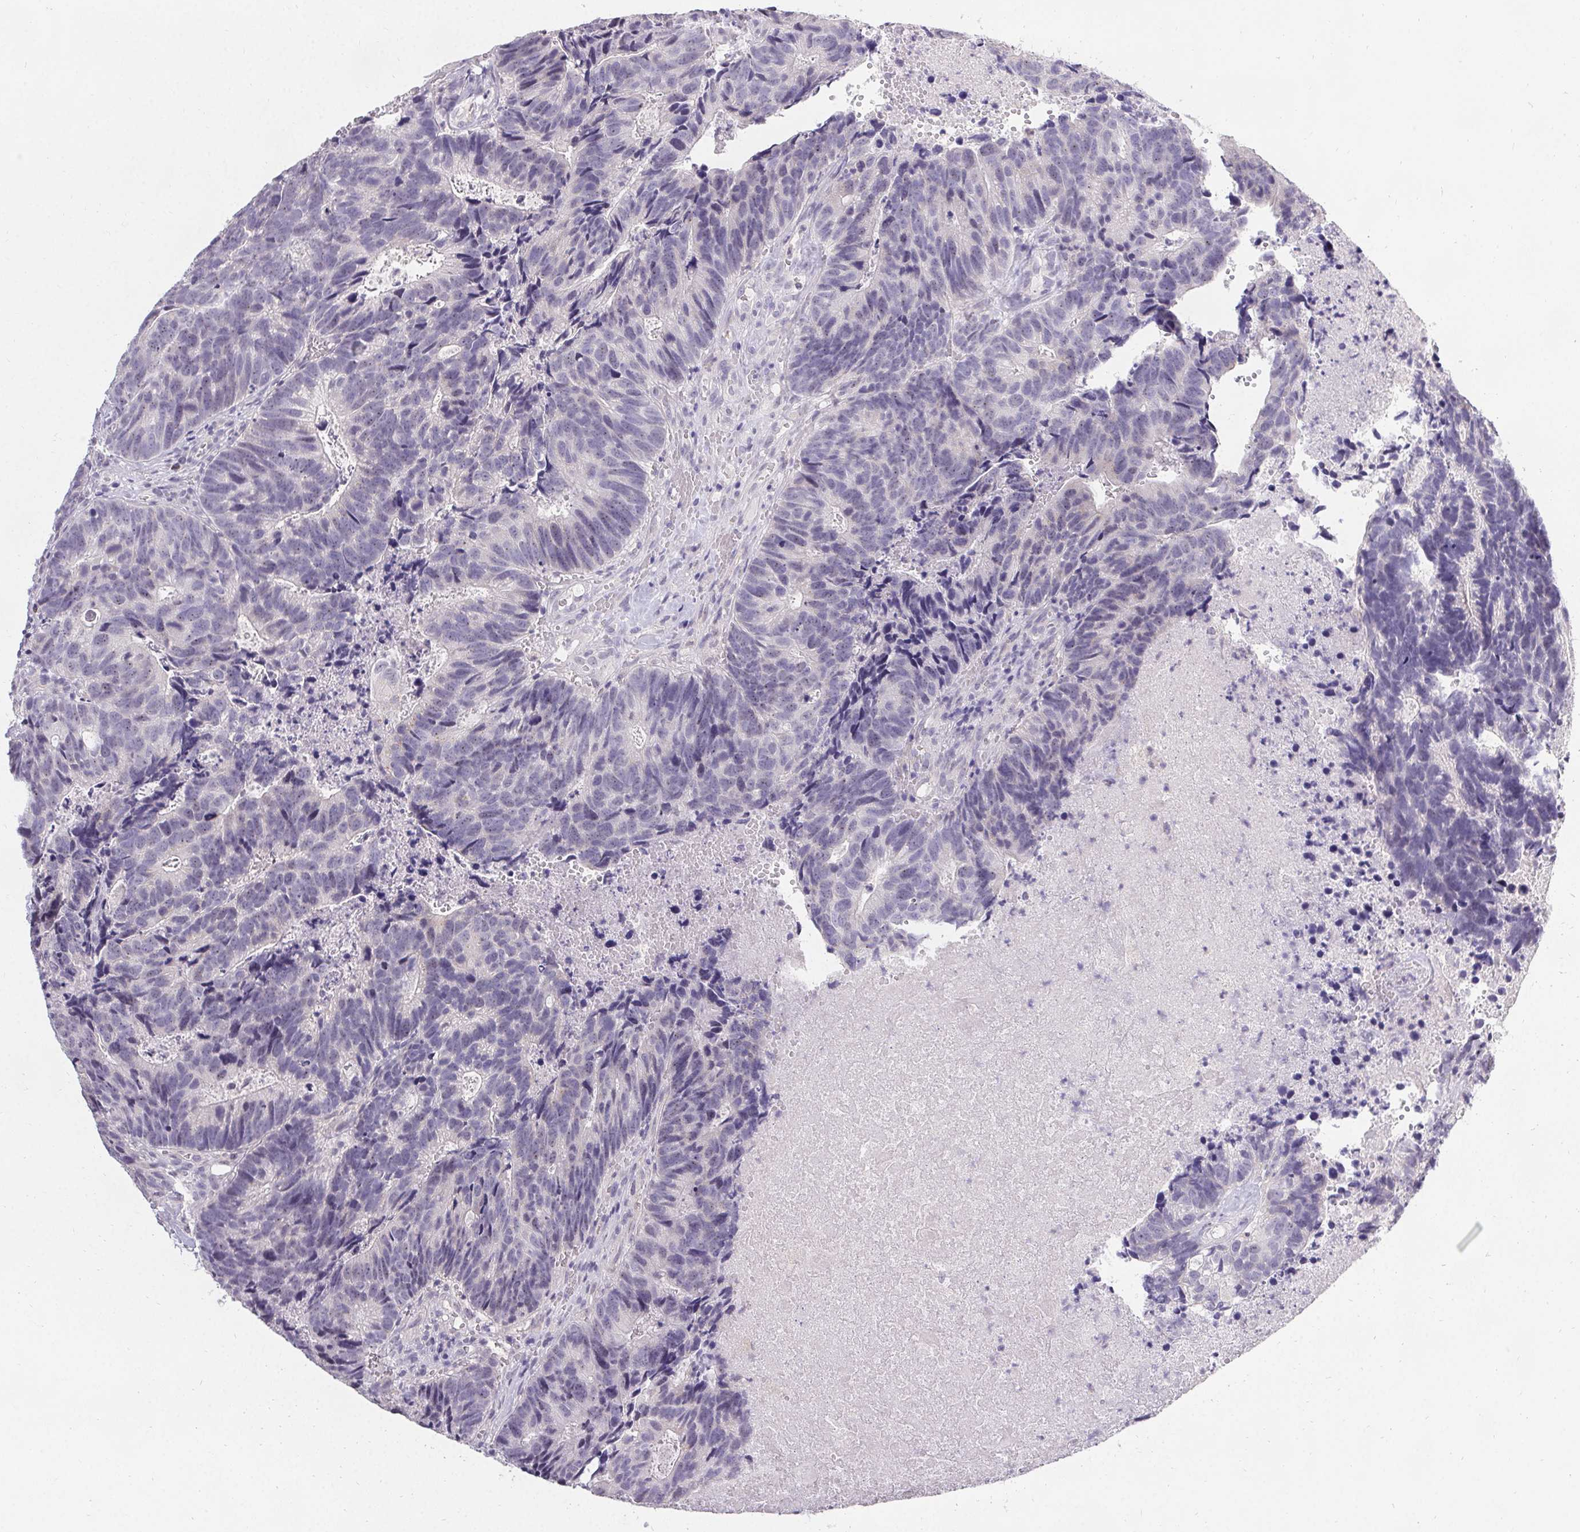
{"staining": {"intensity": "negative", "quantity": "none", "location": "none"}, "tissue": "head and neck cancer", "cell_type": "Tumor cells", "image_type": "cancer", "snomed": [{"axis": "morphology", "description": "Adenocarcinoma, NOS"}, {"axis": "topography", "description": "Head-Neck"}], "caption": "DAB immunohistochemical staining of human adenocarcinoma (head and neck) exhibits no significant positivity in tumor cells.", "gene": "PMEL", "patient": {"sex": "male", "age": 62}}